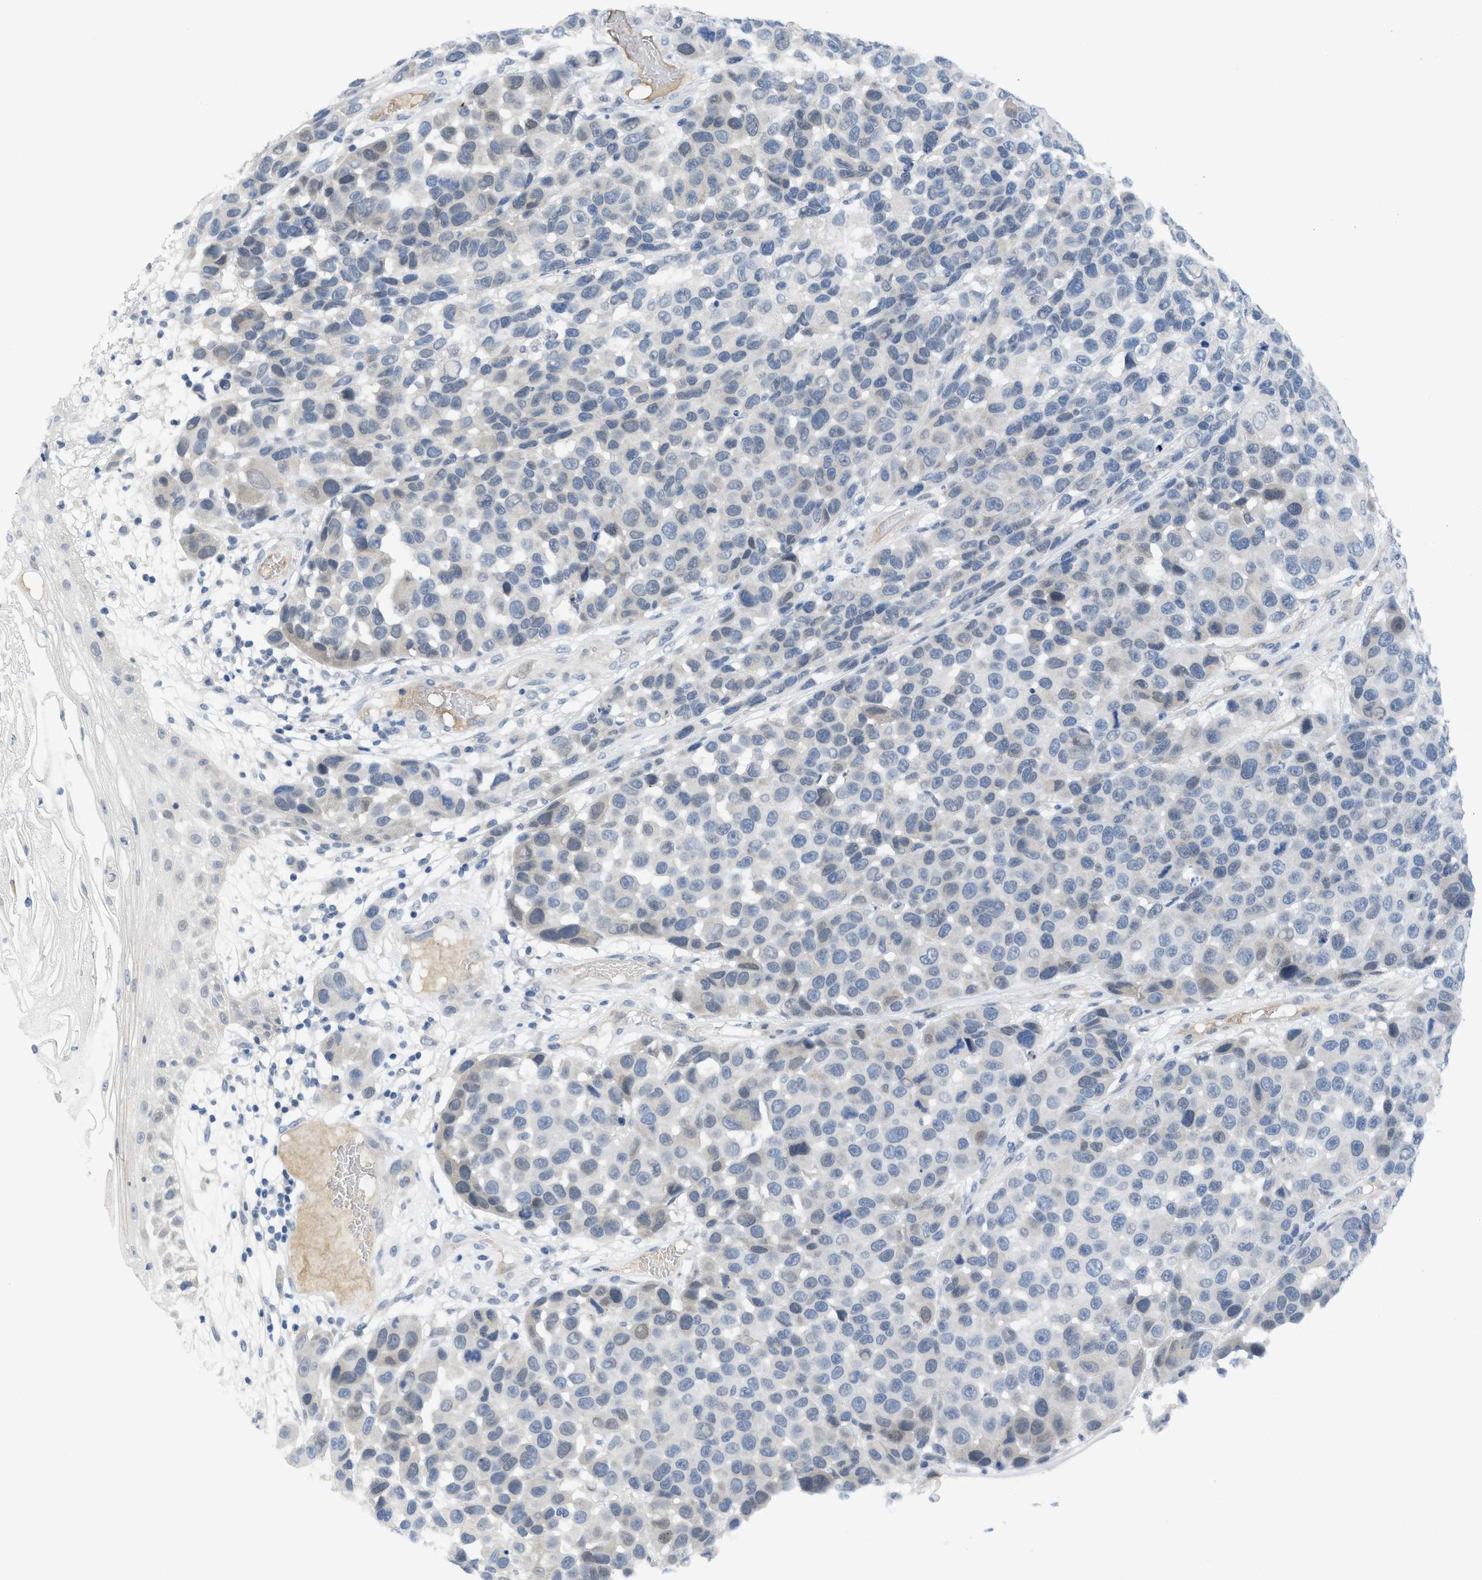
{"staining": {"intensity": "negative", "quantity": "none", "location": "none"}, "tissue": "melanoma", "cell_type": "Tumor cells", "image_type": "cancer", "snomed": [{"axis": "morphology", "description": "Malignant melanoma, NOS"}, {"axis": "topography", "description": "Skin"}], "caption": "Protein analysis of melanoma demonstrates no significant positivity in tumor cells. (Stains: DAB (3,3'-diaminobenzidine) immunohistochemistry (IHC) with hematoxylin counter stain, Microscopy: brightfield microscopy at high magnification).", "gene": "TNFAIP1", "patient": {"sex": "male", "age": 53}}